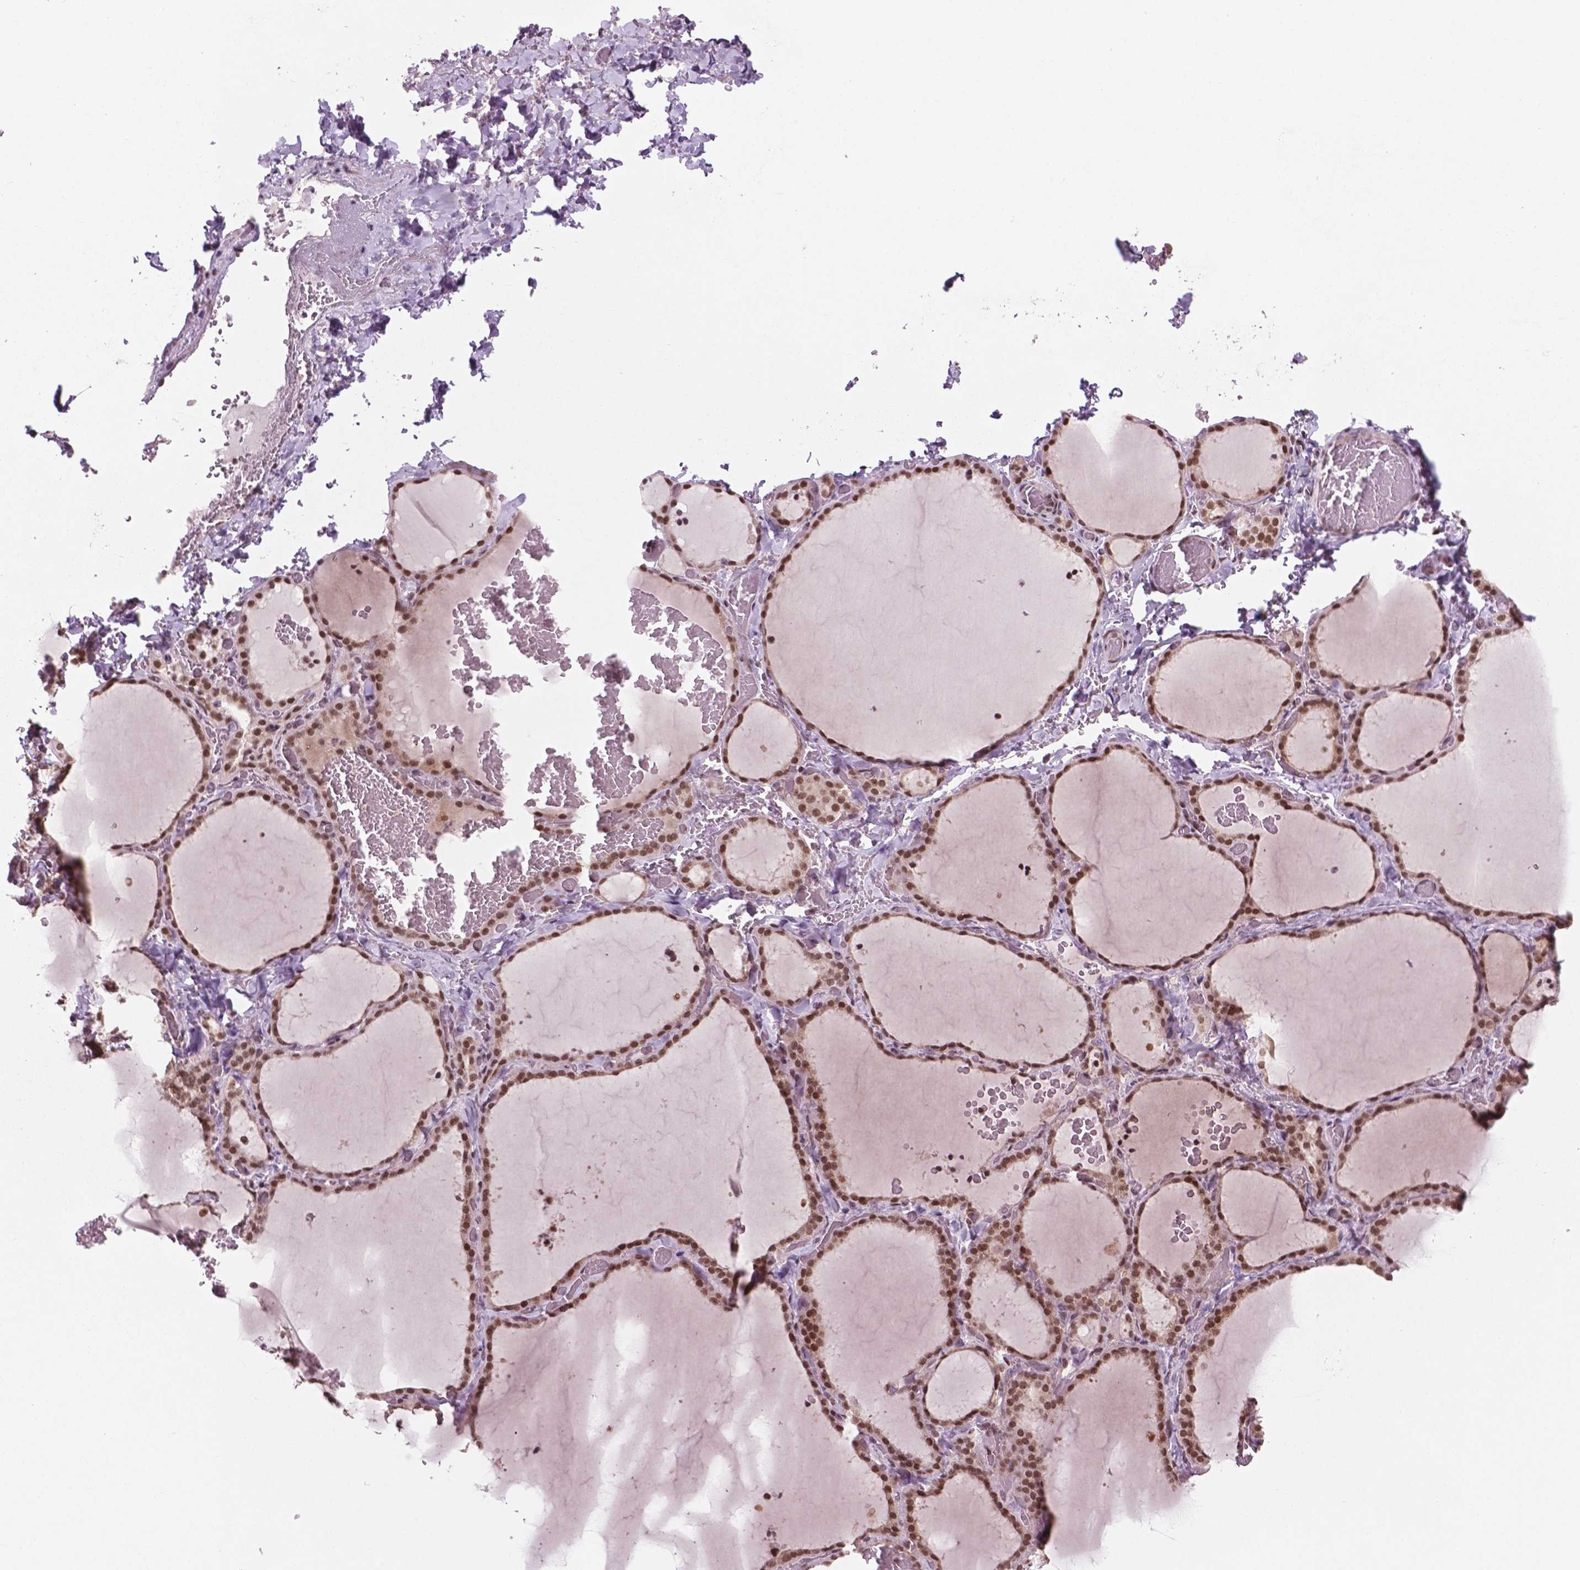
{"staining": {"intensity": "moderate", "quantity": ">75%", "location": "nuclear"}, "tissue": "thyroid gland", "cell_type": "Glandular cells", "image_type": "normal", "snomed": [{"axis": "morphology", "description": "Normal tissue, NOS"}, {"axis": "topography", "description": "Thyroid gland"}], "caption": "Unremarkable thyroid gland displays moderate nuclear positivity in approximately >75% of glandular cells, visualized by immunohistochemistry.", "gene": "POLR2E", "patient": {"sex": "female", "age": 22}}